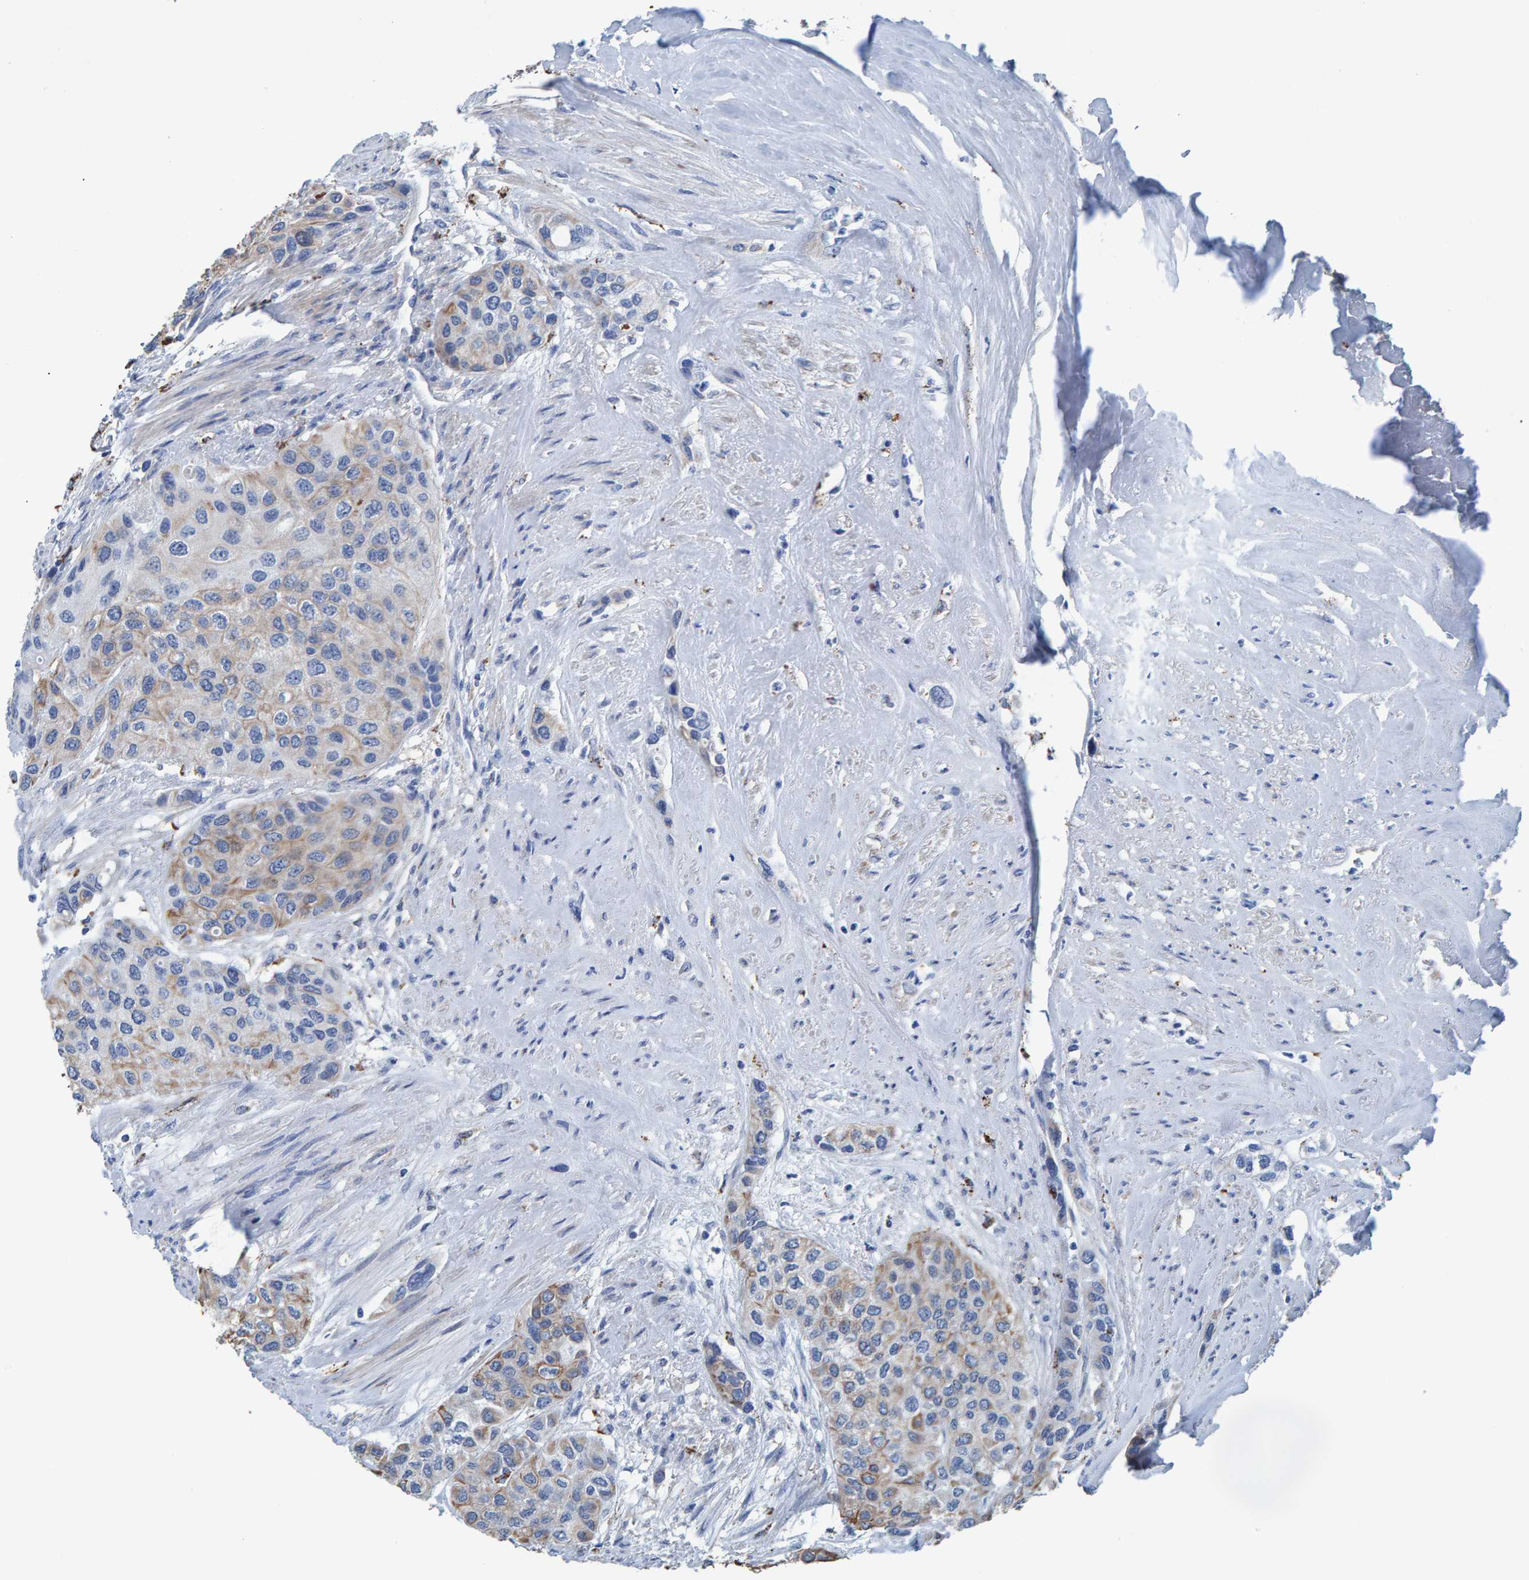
{"staining": {"intensity": "negative", "quantity": "none", "location": "none"}, "tissue": "urothelial cancer", "cell_type": "Tumor cells", "image_type": "cancer", "snomed": [{"axis": "morphology", "description": "Urothelial carcinoma, High grade"}, {"axis": "topography", "description": "Urinary bladder"}], "caption": "Photomicrograph shows no significant protein positivity in tumor cells of urothelial cancer.", "gene": "IDO1", "patient": {"sex": "female", "age": 56}}